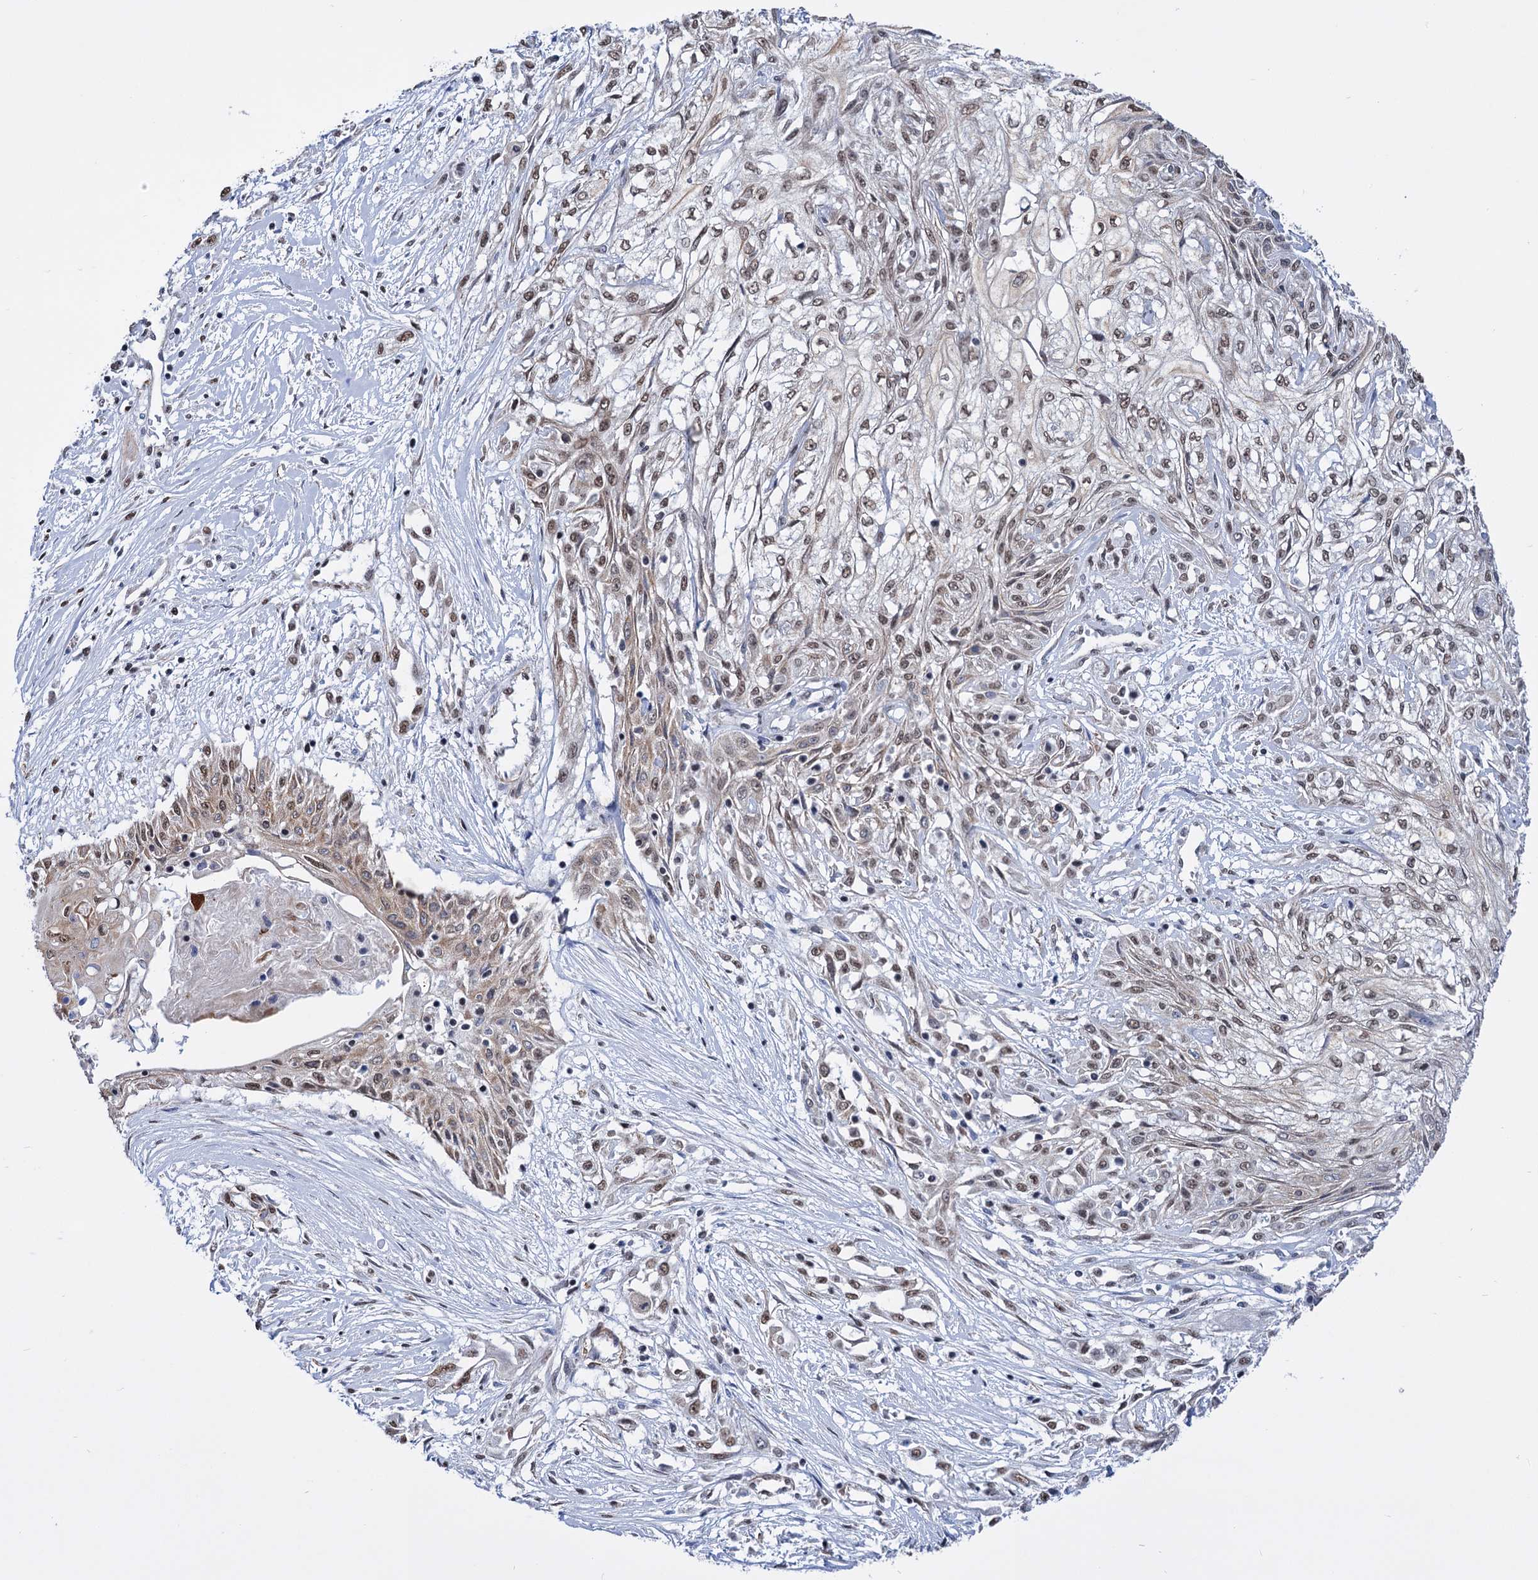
{"staining": {"intensity": "weak", "quantity": "25%-75%", "location": "cytoplasmic/membranous,nuclear"}, "tissue": "skin cancer", "cell_type": "Tumor cells", "image_type": "cancer", "snomed": [{"axis": "morphology", "description": "Squamous cell carcinoma, NOS"}, {"axis": "morphology", "description": "Squamous cell carcinoma, metastatic, NOS"}, {"axis": "topography", "description": "Skin"}, {"axis": "topography", "description": "Lymph node"}], "caption": "Protein staining exhibits weak cytoplasmic/membranous and nuclear staining in about 25%-75% of tumor cells in skin cancer (squamous cell carcinoma).", "gene": "ABHD10", "patient": {"sex": "male", "age": 75}}